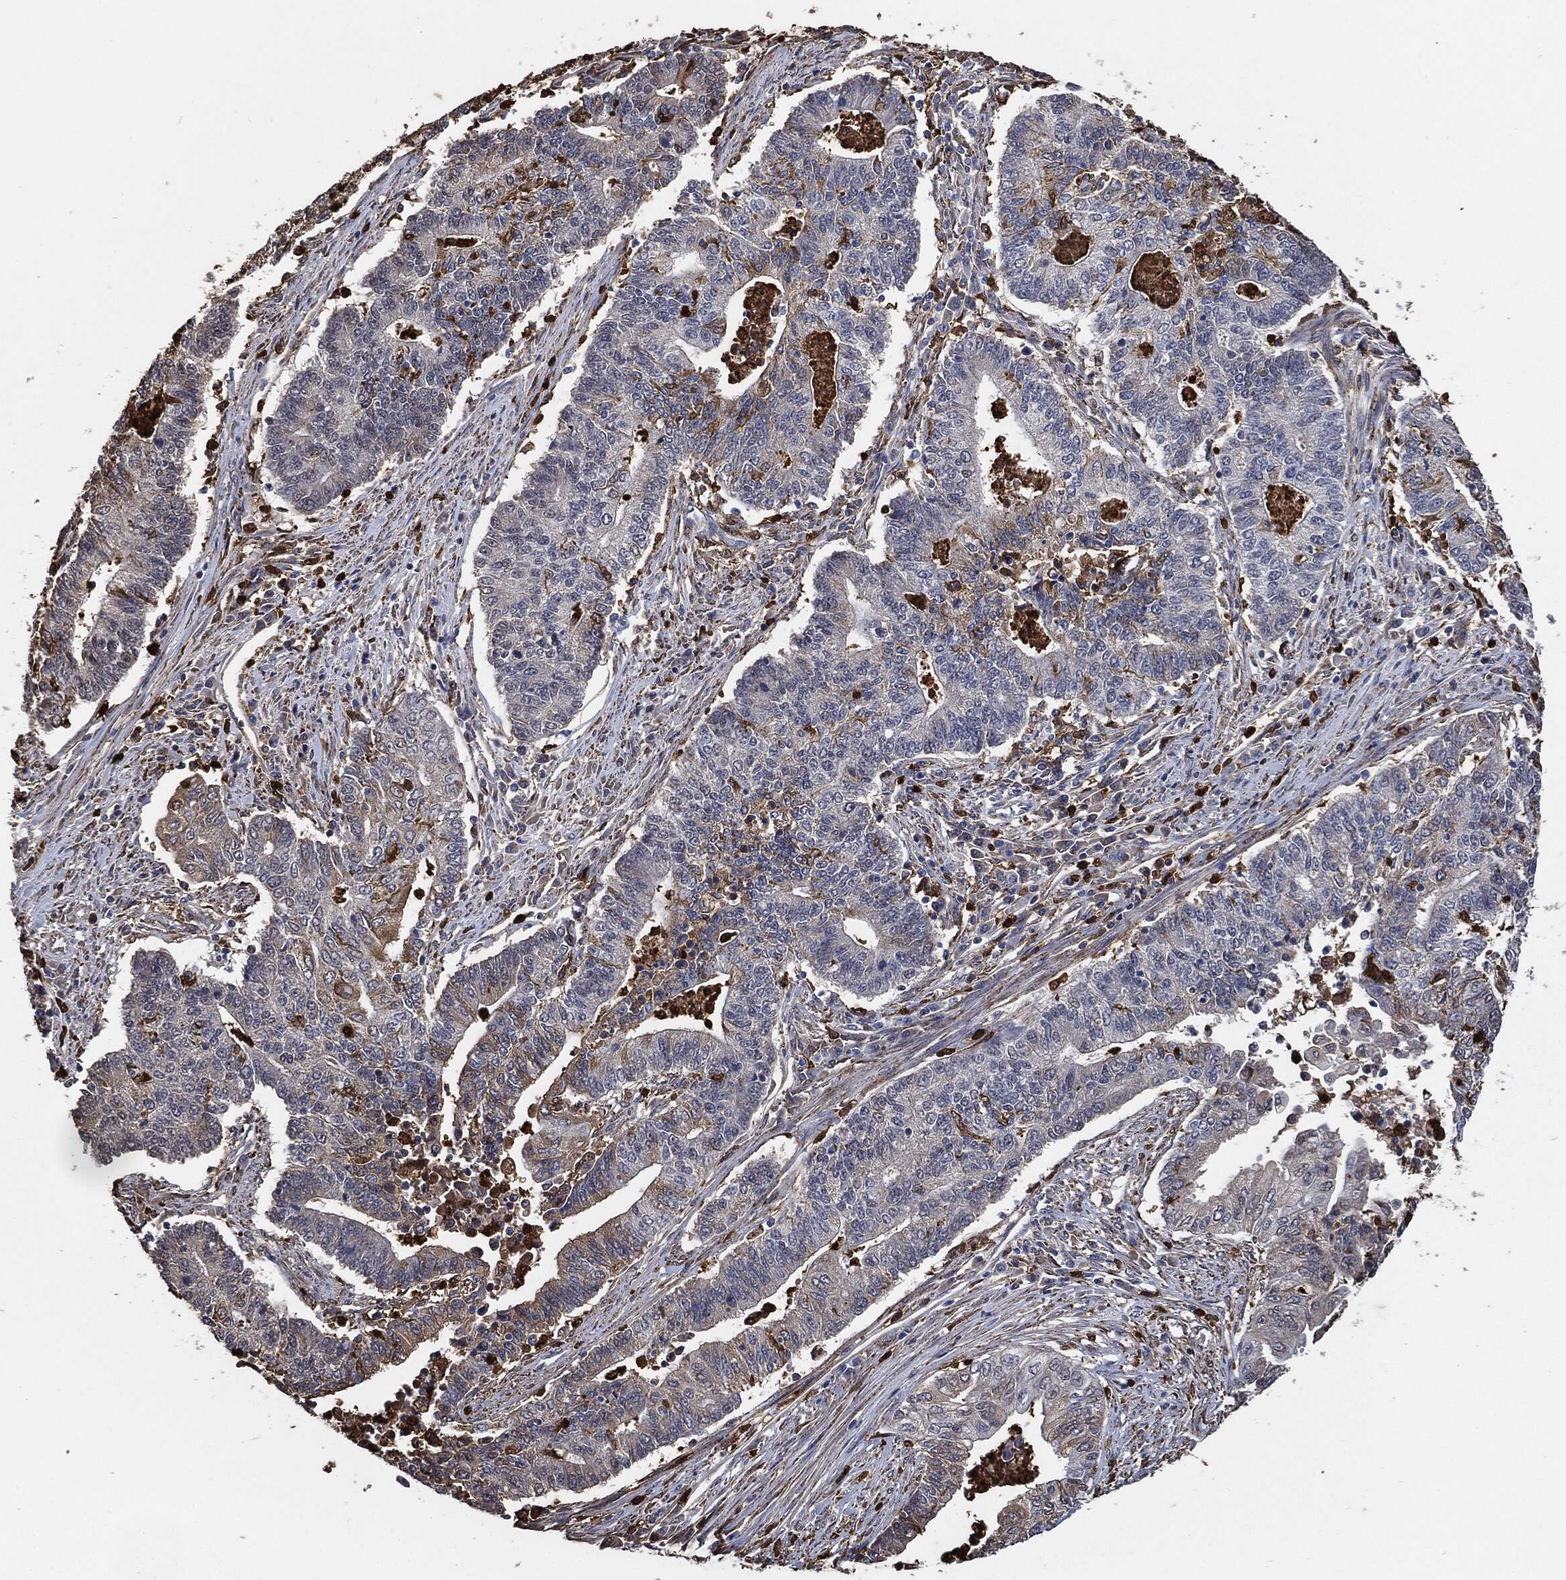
{"staining": {"intensity": "moderate", "quantity": "<25%", "location": "cytoplasmic/membranous"}, "tissue": "endometrial cancer", "cell_type": "Tumor cells", "image_type": "cancer", "snomed": [{"axis": "morphology", "description": "Adenocarcinoma, NOS"}, {"axis": "topography", "description": "Uterus"}, {"axis": "topography", "description": "Endometrium"}], "caption": "Immunohistochemical staining of human endometrial cancer (adenocarcinoma) shows low levels of moderate cytoplasmic/membranous expression in about <25% of tumor cells. Immunohistochemistry stains the protein in brown and the nuclei are stained blue.", "gene": "S100A9", "patient": {"sex": "female", "age": 54}}